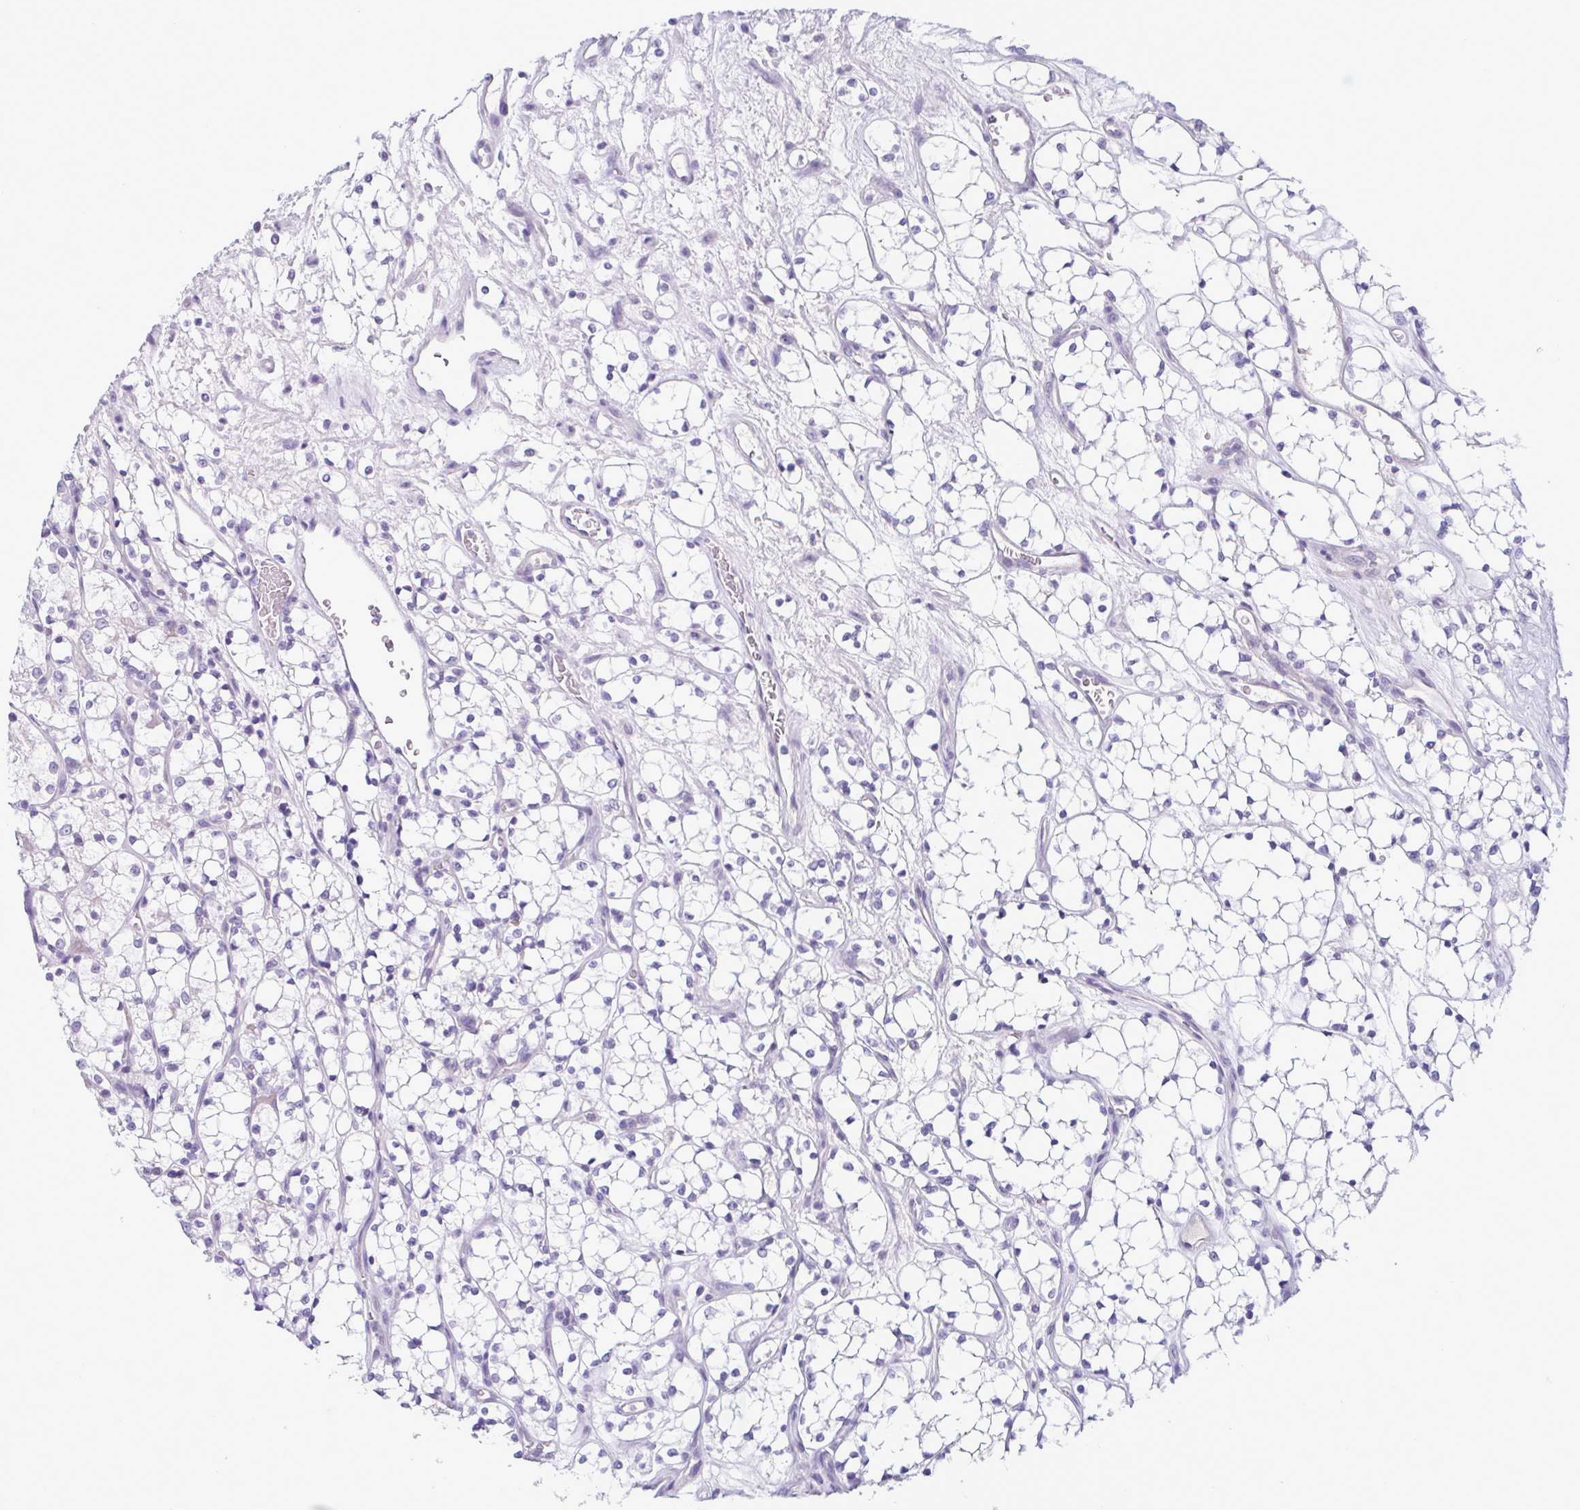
{"staining": {"intensity": "negative", "quantity": "none", "location": "none"}, "tissue": "renal cancer", "cell_type": "Tumor cells", "image_type": "cancer", "snomed": [{"axis": "morphology", "description": "Adenocarcinoma, NOS"}, {"axis": "topography", "description": "Kidney"}], "caption": "Immunohistochemistry (IHC) micrograph of neoplastic tissue: renal cancer (adenocarcinoma) stained with DAB exhibits no significant protein staining in tumor cells.", "gene": "INAFM1", "patient": {"sex": "female", "age": 69}}